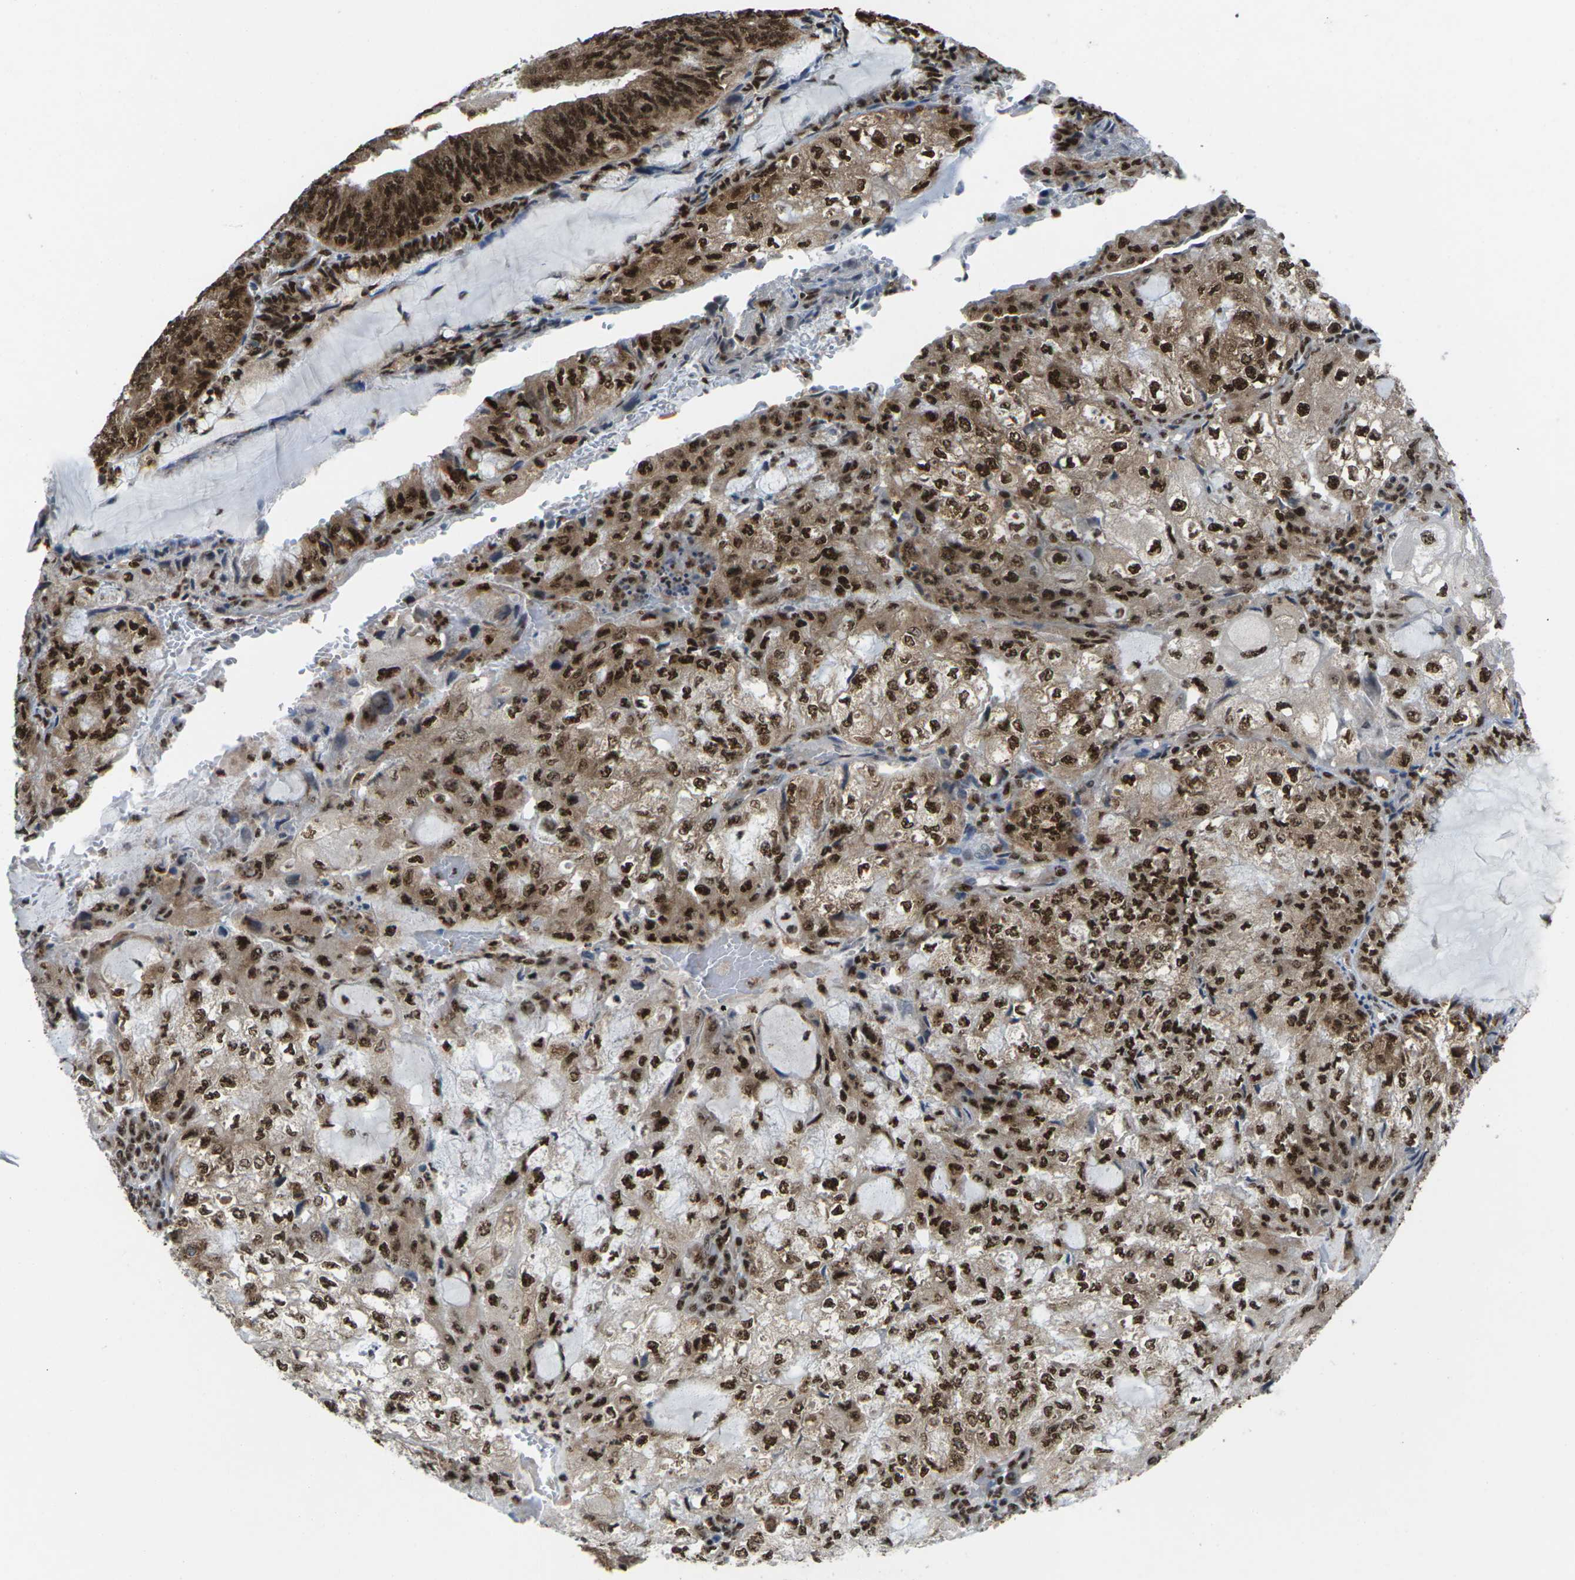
{"staining": {"intensity": "strong", "quantity": ">75%", "location": "cytoplasmic/membranous,nuclear"}, "tissue": "endometrial cancer", "cell_type": "Tumor cells", "image_type": "cancer", "snomed": [{"axis": "morphology", "description": "Adenocarcinoma, NOS"}, {"axis": "topography", "description": "Endometrium"}], "caption": "Endometrial cancer (adenocarcinoma) was stained to show a protein in brown. There is high levels of strong cytoplasmic/membranous and nuclear staining in about >75% of tumor cells.", "gene": "MAGOH", "patient": {"sex": "female", "age": 81}}